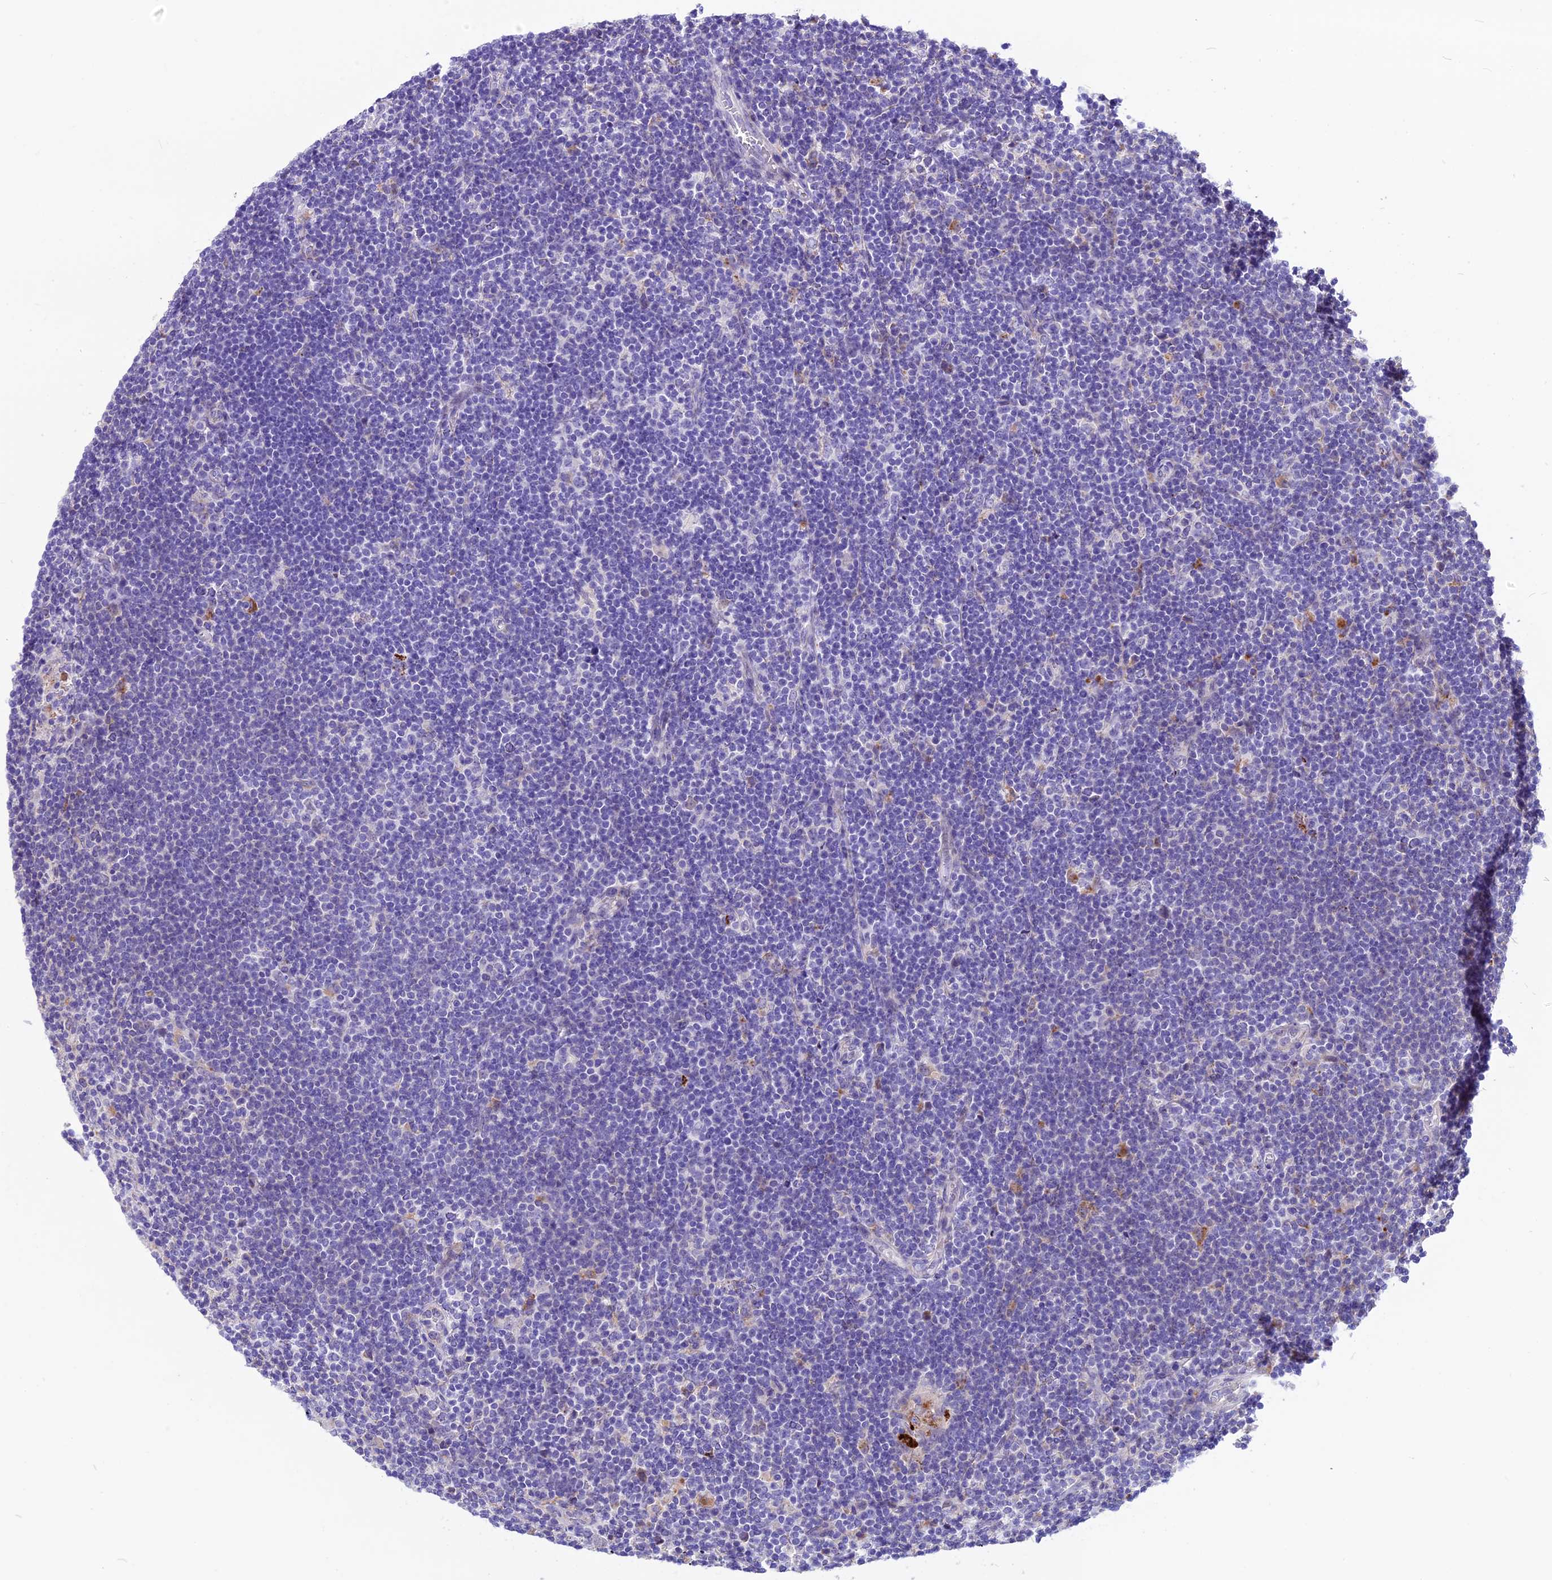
{"staining": {"intensity": "negative", "quantity": "none", "location": "none"}, "tissue": "lymphoma", "cell_type": "Tumor cells", "image_type": "cancer", "snomed": [{"axis": "morphology", "description": "Hodgkin's disease, NOS"}, {"axis": "topography", "description": "Lymph node"}], "caption": "Tumor cells show no significant expression in Hodgkin's disease.", "gene": "THRSP", "patient": {"sex": "female", "age": 57}}